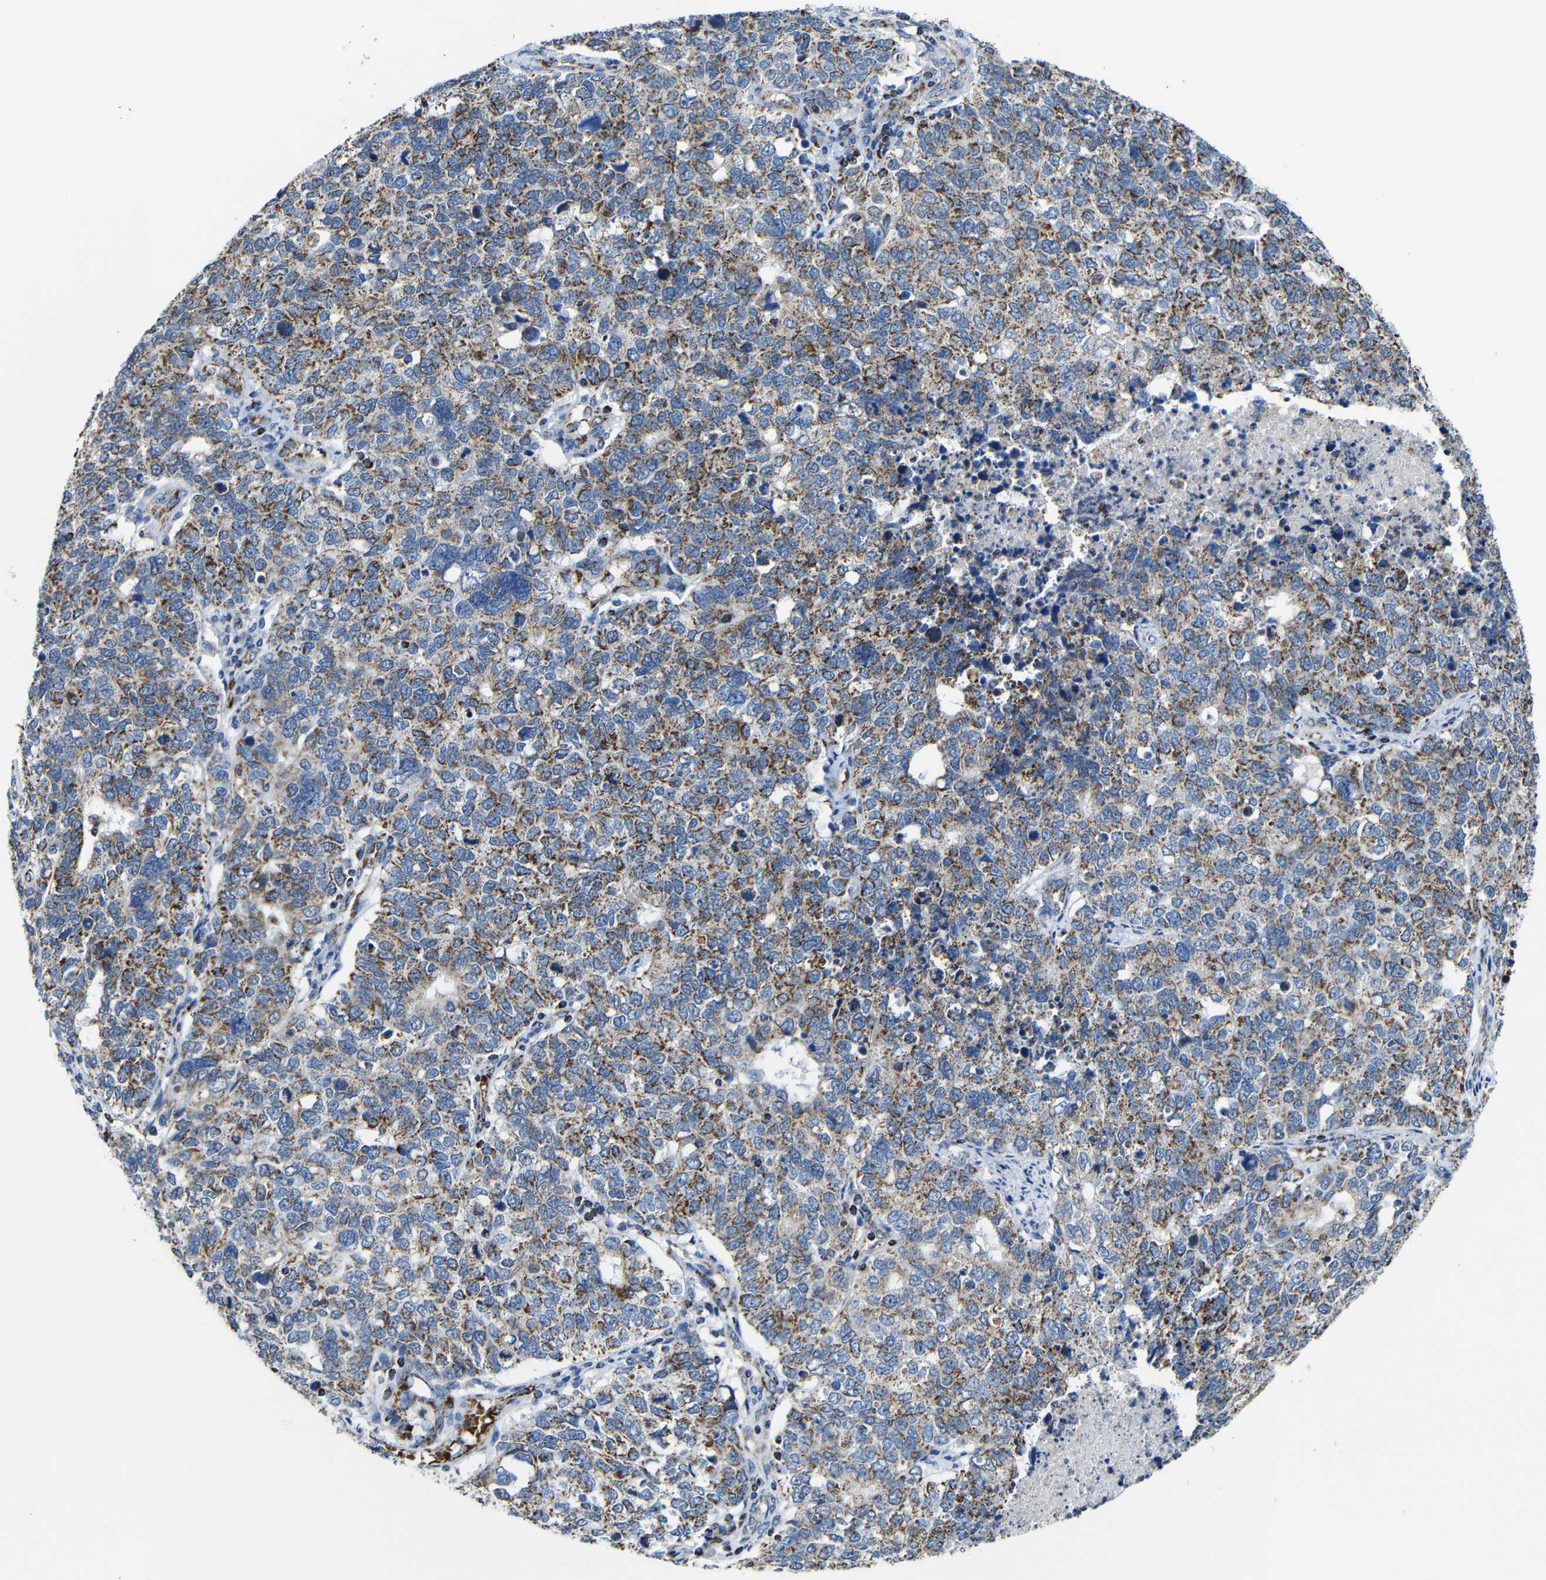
{"staining": {"intensity": "moderate", "quantity": "25%-75%", "location": "cytoplasmic/membranous"}, "tissue": "cervical cancer", "cell_type": "Tumor cells", "image_type": "cancer", "snomed": [{"axis": "morphology", "description": "Squamous cell carcinoma, NOS"}, {"axis": "topography", "description": "Cervix"}], "caption": "This histopathology image demonstrates IHC staining of human cervical cancer (squamous cell carcinoma), with medium moderate cytoplasmic/membranous positivity in about 25%-75% of tumor cells.", "gene": "CA5B", "patient": {"sex": "female", "age": 63}}